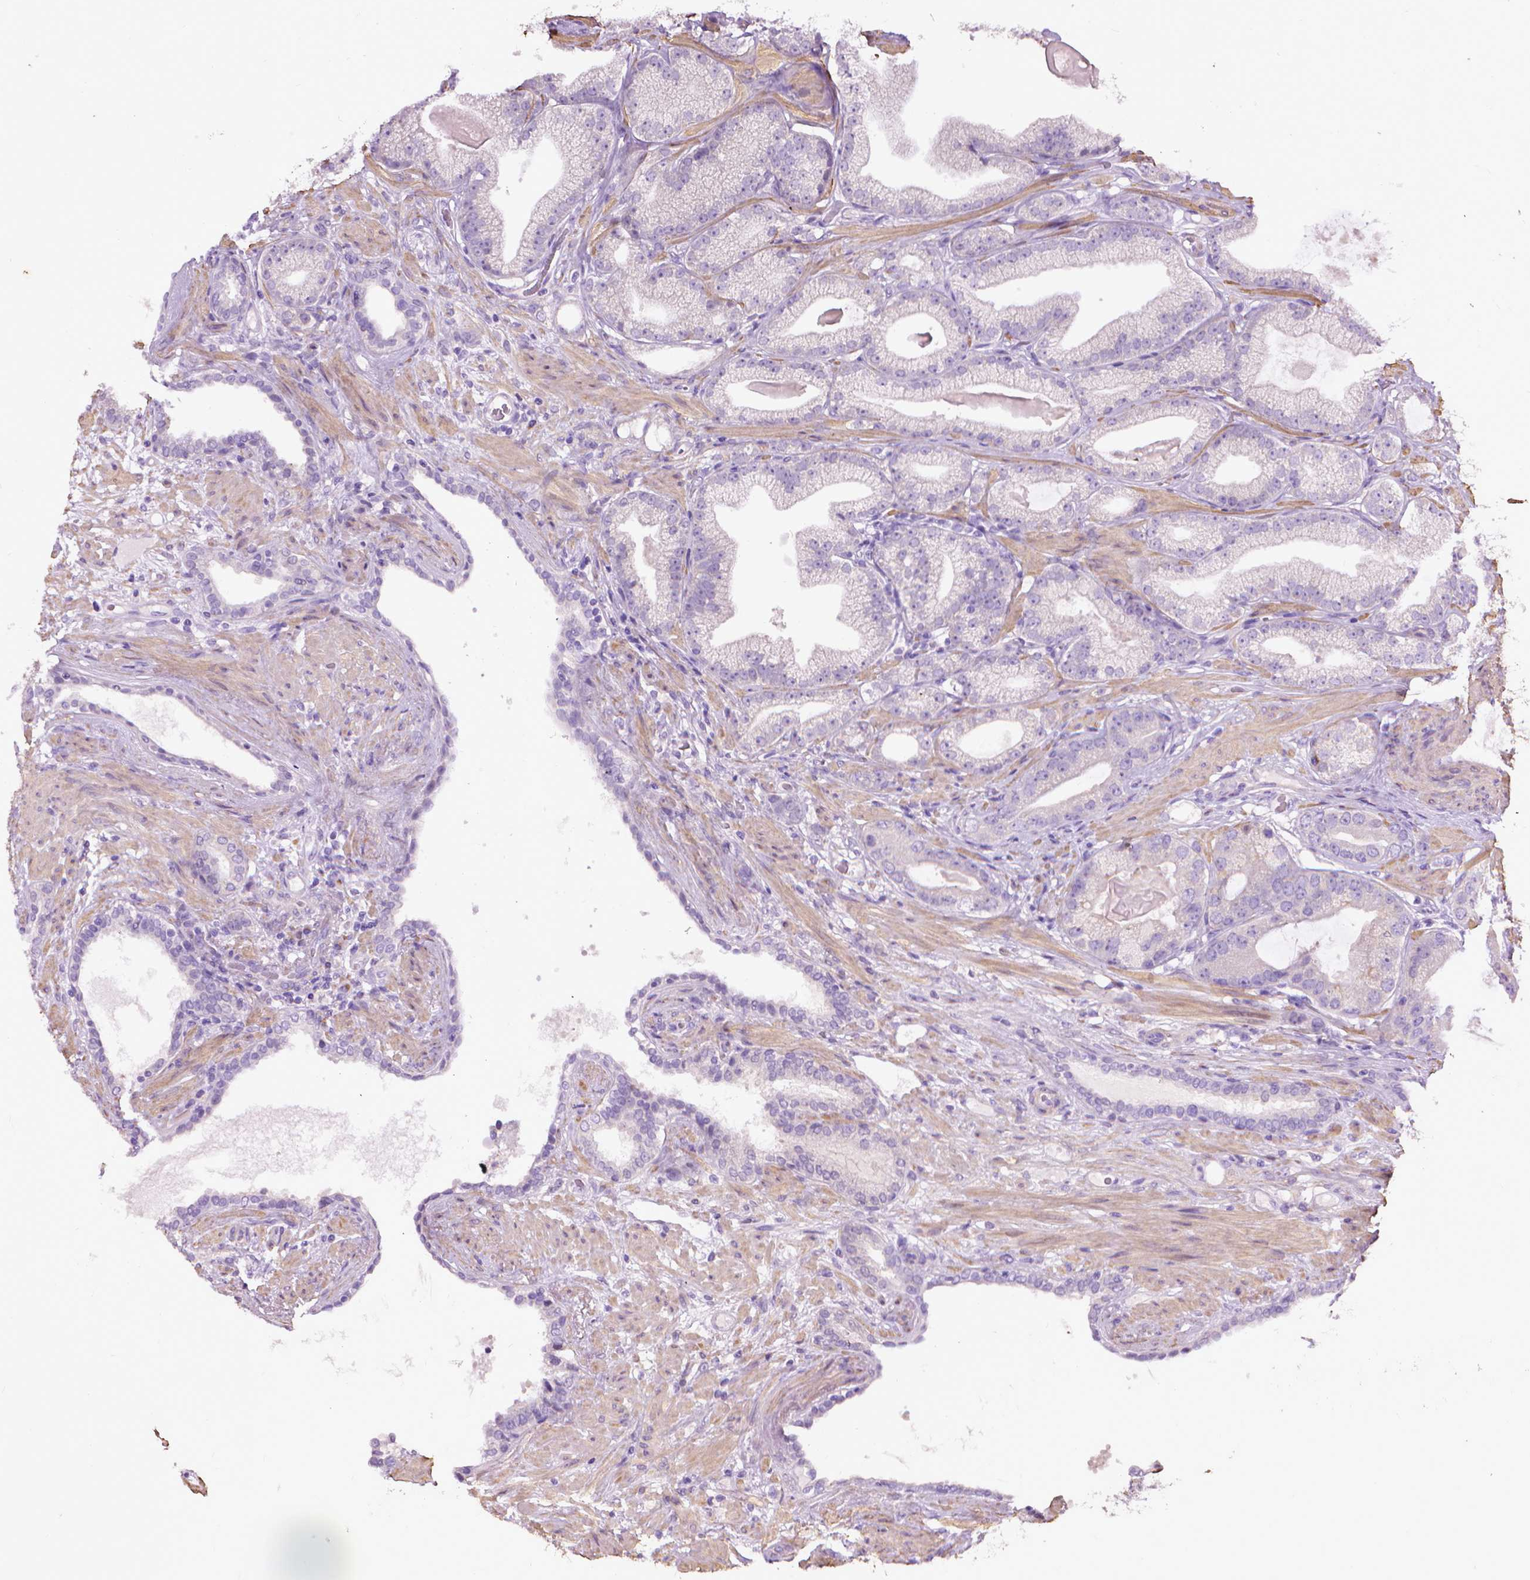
{"staining": {"intensity": "negative", "quantity": "none", "location": "none"}, "tissue": "prostate cancer", "cell_type": "Tumor cells", "image_type": "cancer", "snomed": [{"axis": "morphology", "description": "Adenocarcinoma, Low grade"}, {"axis": "topography", "description": "Prostate"}], "caption": "DAB immunohistochemical staining of human prostate cancer shows no significant staining in tumor cells.", "gene": "AQP10", "patient": {"sex": "male", "age": 57}}